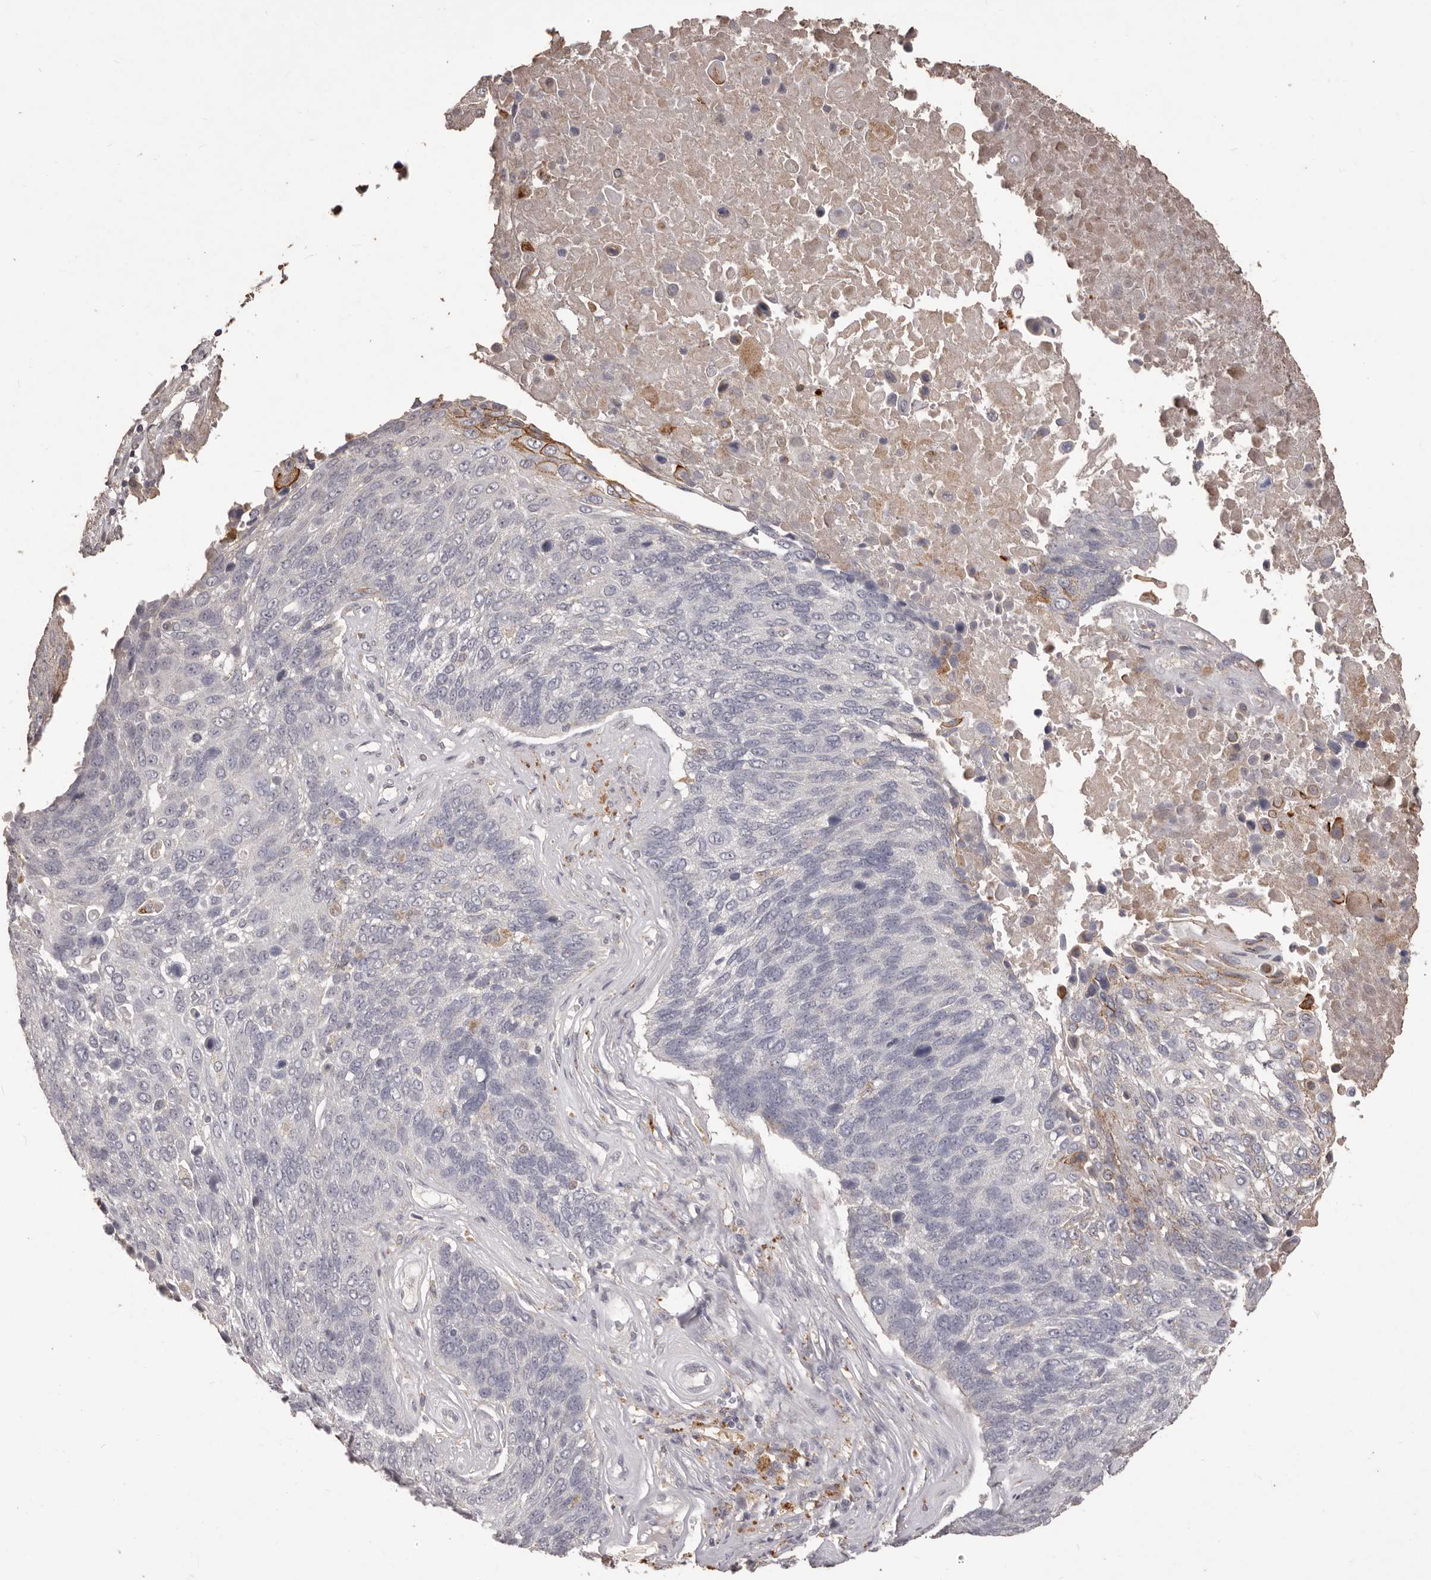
{"staining": {"intensity": "negative", "quantity": "none", "location": "none"}, "tissue": "lung cancer", "cell_type": "Tumor cells", "image_type": "cancer", "snomed": [{"axis": "morphology", "description": "Squamous cell carcinoma, NOS"}, {"axis": "topography", "description": "Lung"}], "caption": "Tumor cells show no significant protein expression in lung cancer (squamous cell carcinoma).", "gene": "PRSS27", "patient": {"sex": "male", "age": 66}}